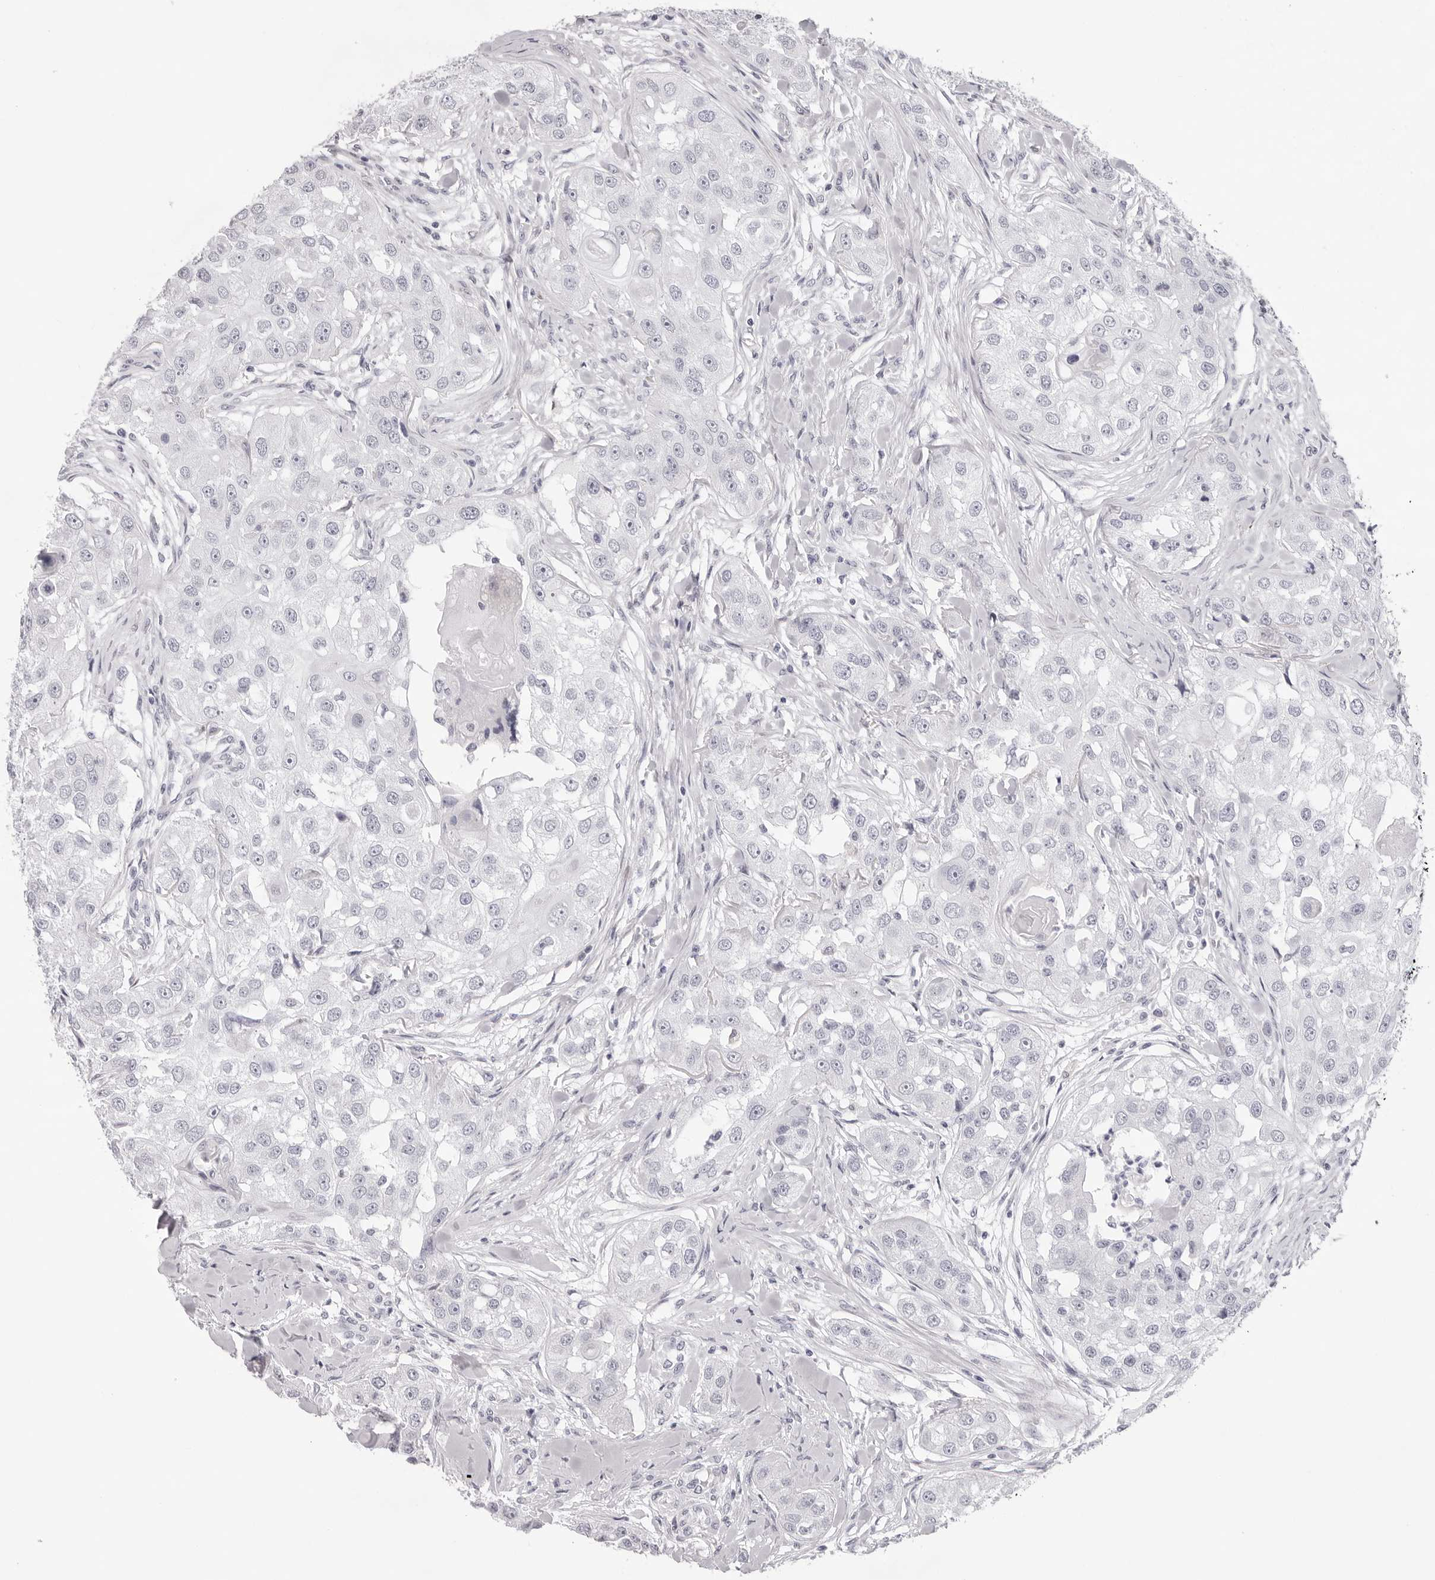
{"staining": {"intensity": "negative", "quantity": "none", "location": "none"}, "tissue": "head and neck cancer", "cell_type": "Tumor cells", "image_type": "cancer", "snomed": [{"axis": "morphology", "description": "Normal tissue, NOS"}, {"axis": "morphology", "description": "Squamous cell carcinoma, NOS"}, {"axis": "topography", "description": "Skeletal muscle"}, {"axis": "topography", "description": "Head-Neck"}], "caption": "Human head and neck squamous cell carcinoma stained for a protein using immunohistochemistry reveals no expression in tumor cells.", "gene": "SMIM2", "patient": {"sex": "male", "age": 51}}